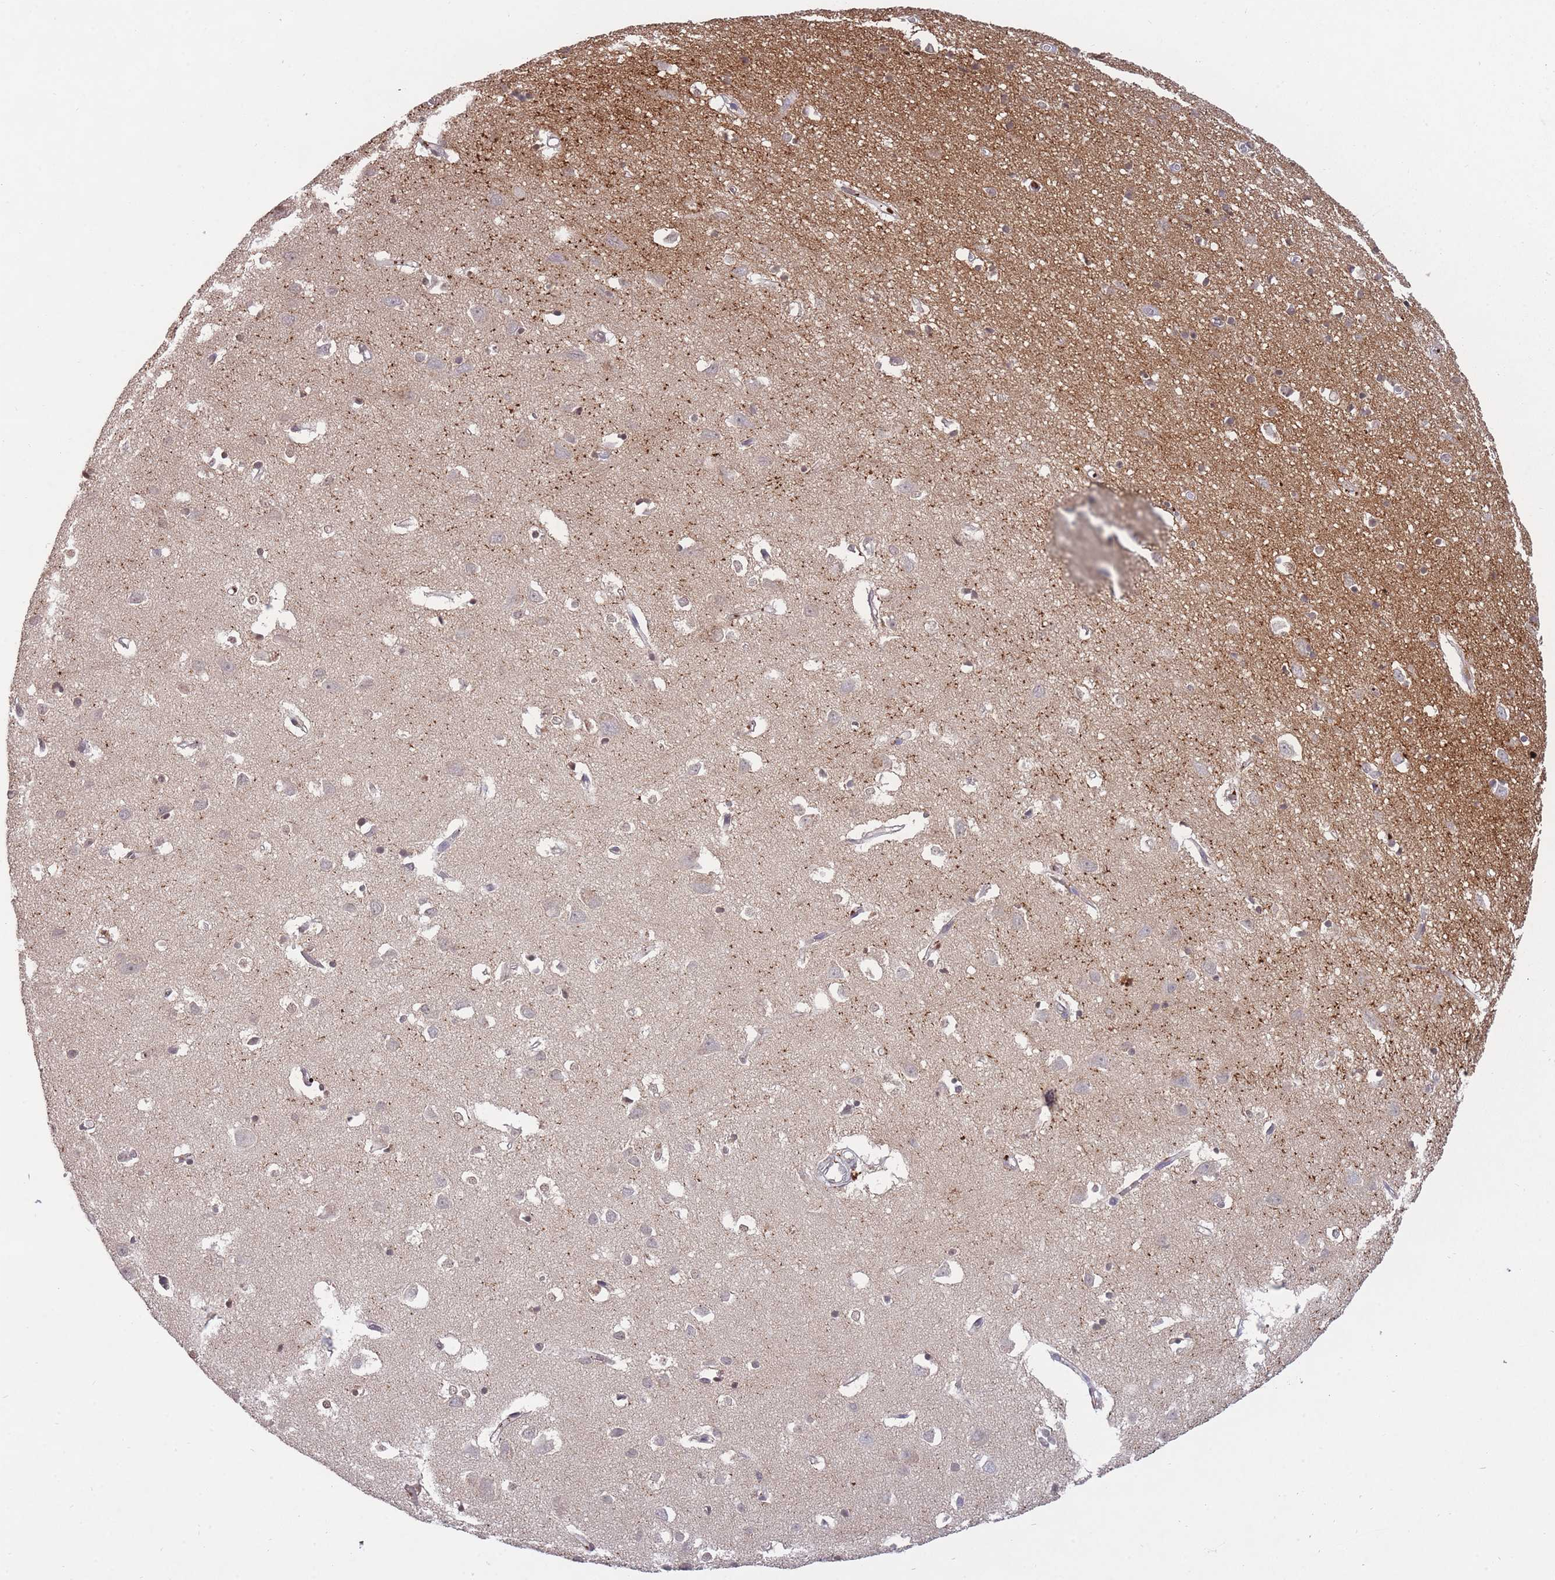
{"staining": {"intensity": "negative", "quantity": "none", "location": "none"}, "tissue": "cerebral cortex", "cell_type": "Endothelial cells", "image_type": "normal", "snomed": [{"axis": "morphology", "description": "Normal tissue, NOS"}, {"axis": "topography", "description": "Cerebral cortex"}], "caption": "Immunohistochemical staining of unremarkable cerebral cortex shows no significant staining in endothelial cells.", "gene": "ADCYAP1R1", "patient": {"sex": "female", "age": 64}}